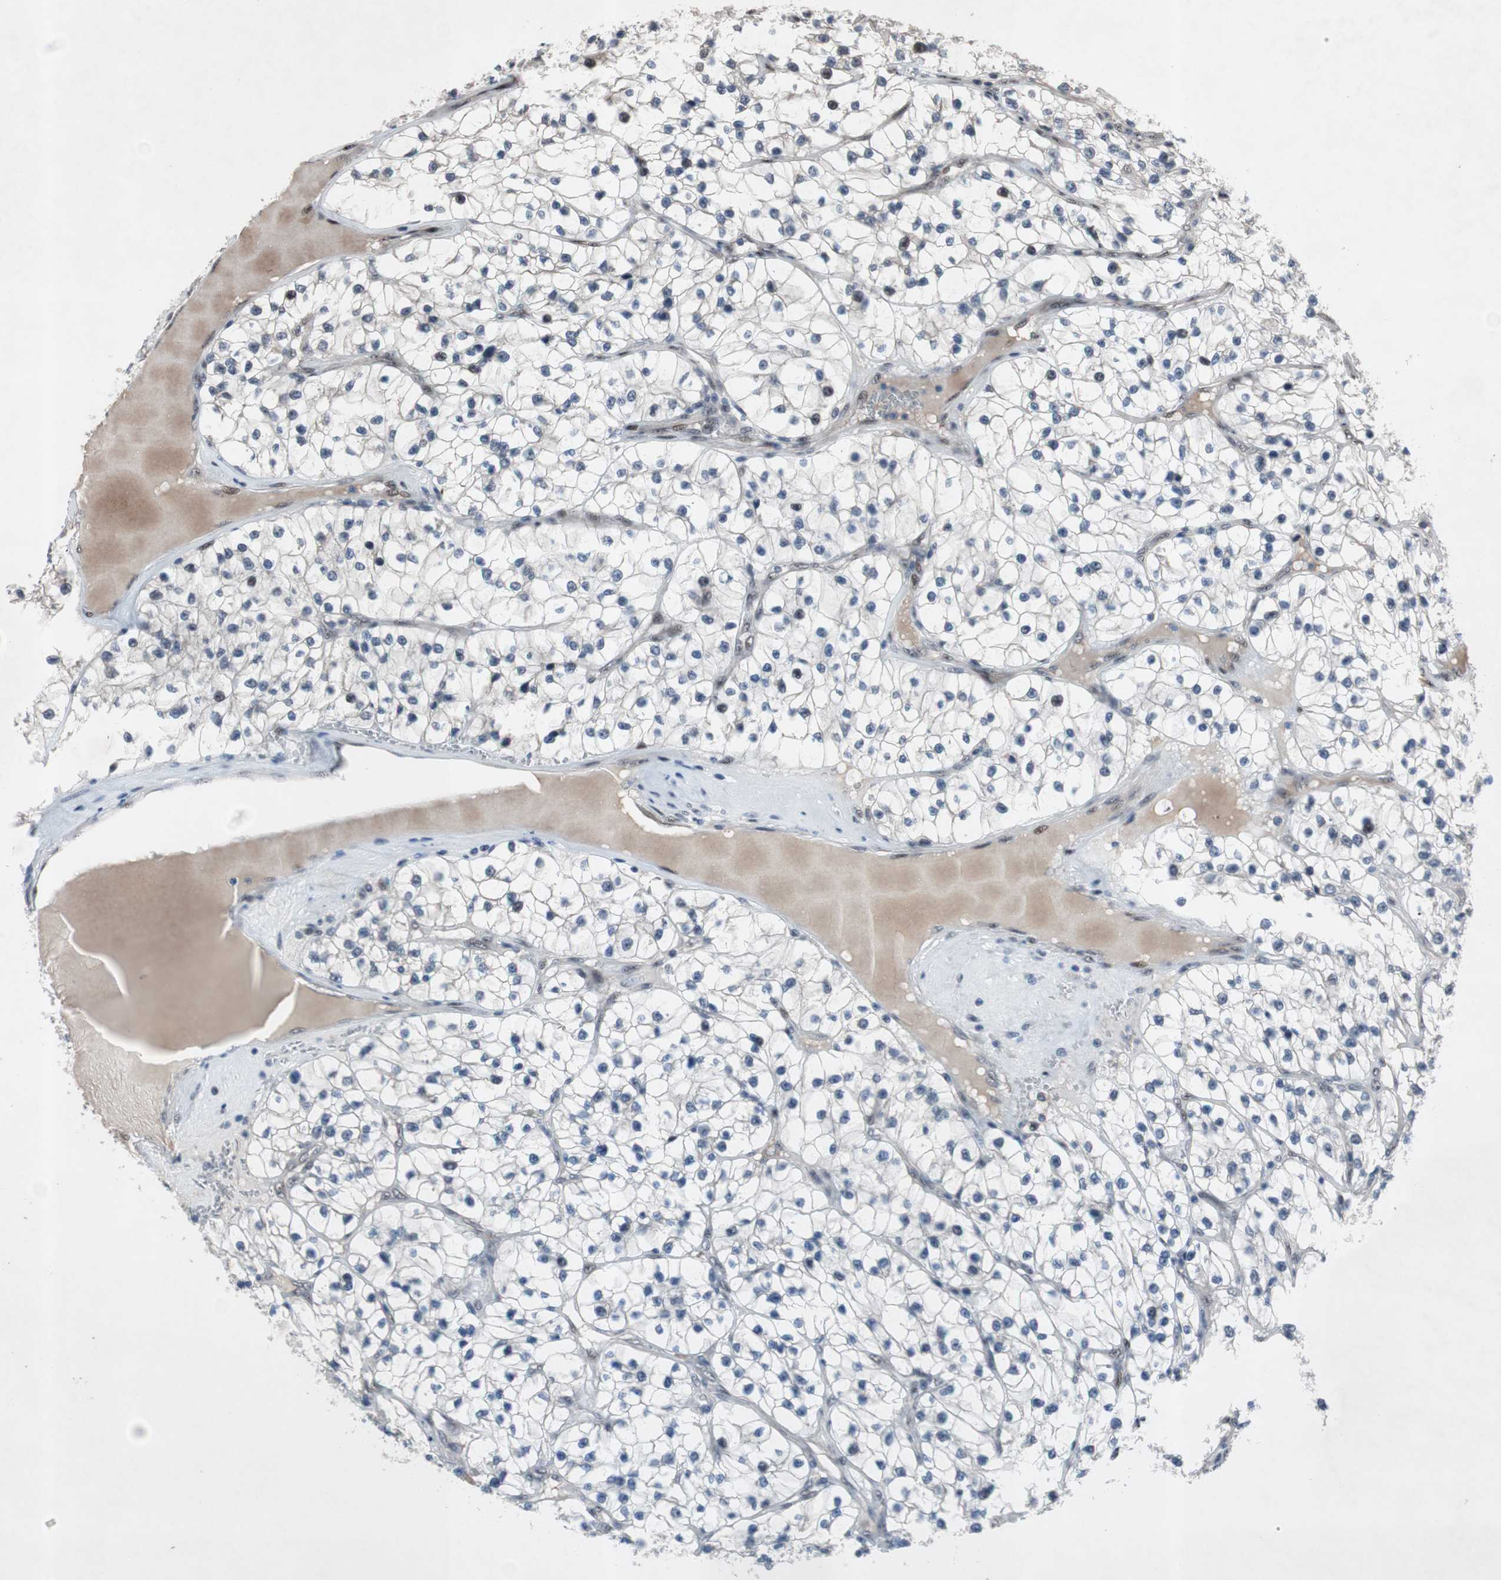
{"staining": {"intensity": "weak", "quantity": "<25%", "location": "nuclear"}, "tissue": "renal cancer", "cell_type": "Tumor cells", "image_type": "cancer", "snomed": [{"axis": "morphology", "description": "Adenocarcinoma, NOS"}, {"axis": "topography", "description": "Kidney"}], "caption": "Tumor cells show no significant positivity in renal cancer (adenocarcinoma).", "gene": "SOX7", "patient": {"sex": "female", "age": 57}}